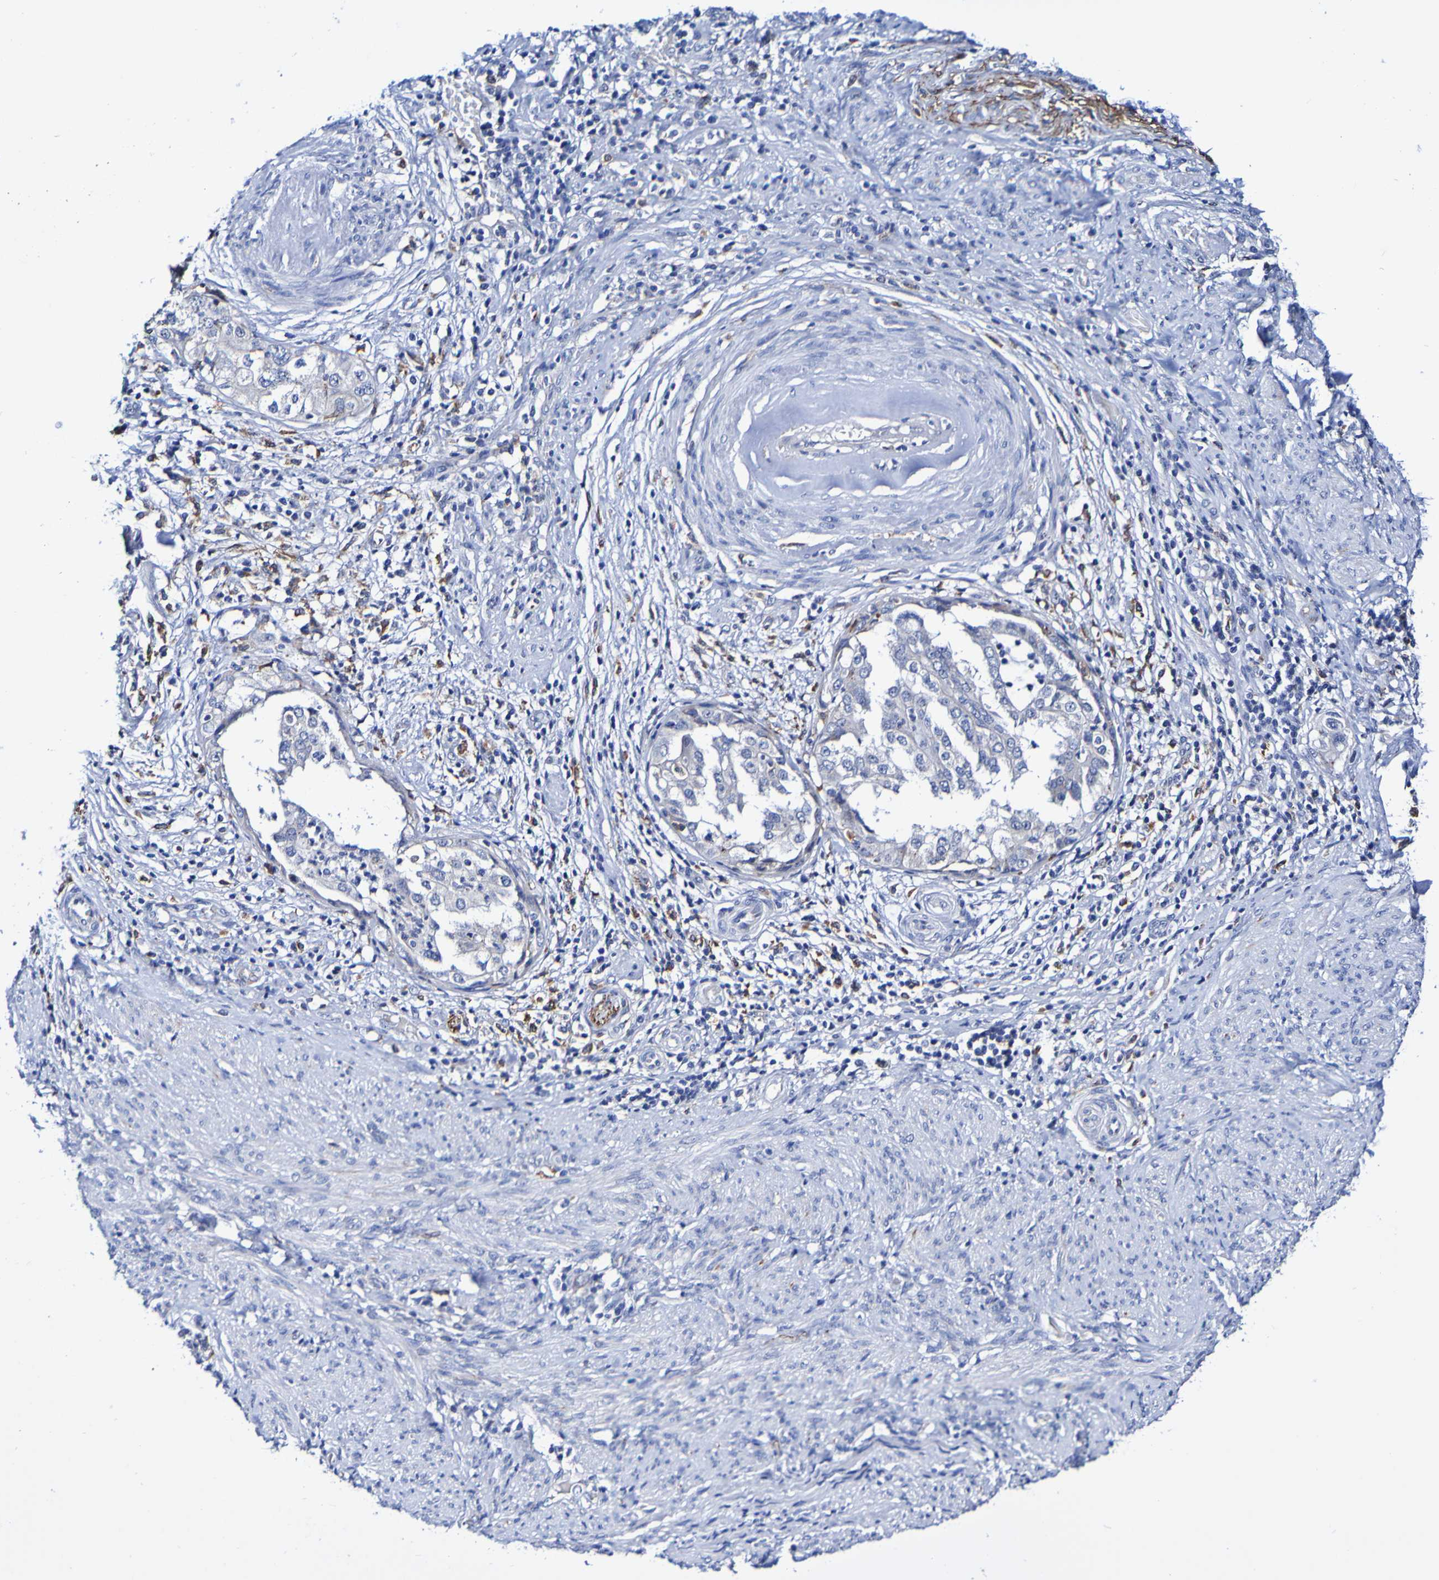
{"staining": {"intensity": "negative", "quantity": "none", "location": "none"}, "tissue": "endometrial cancer", "cell_type": "Tumor cells", "image_type": "cancer", "snomed": [{"axis": "morphology", "description": "Adenocarcinoma, NOS"}, {"axis": "topography", "description": "Endometrium"}], "caption": "There is no significant expression in tumor cells of endometrial adenocarcinoma.", "gene": "SEZ6", "patient": {"sex": "female", "age": 85}}